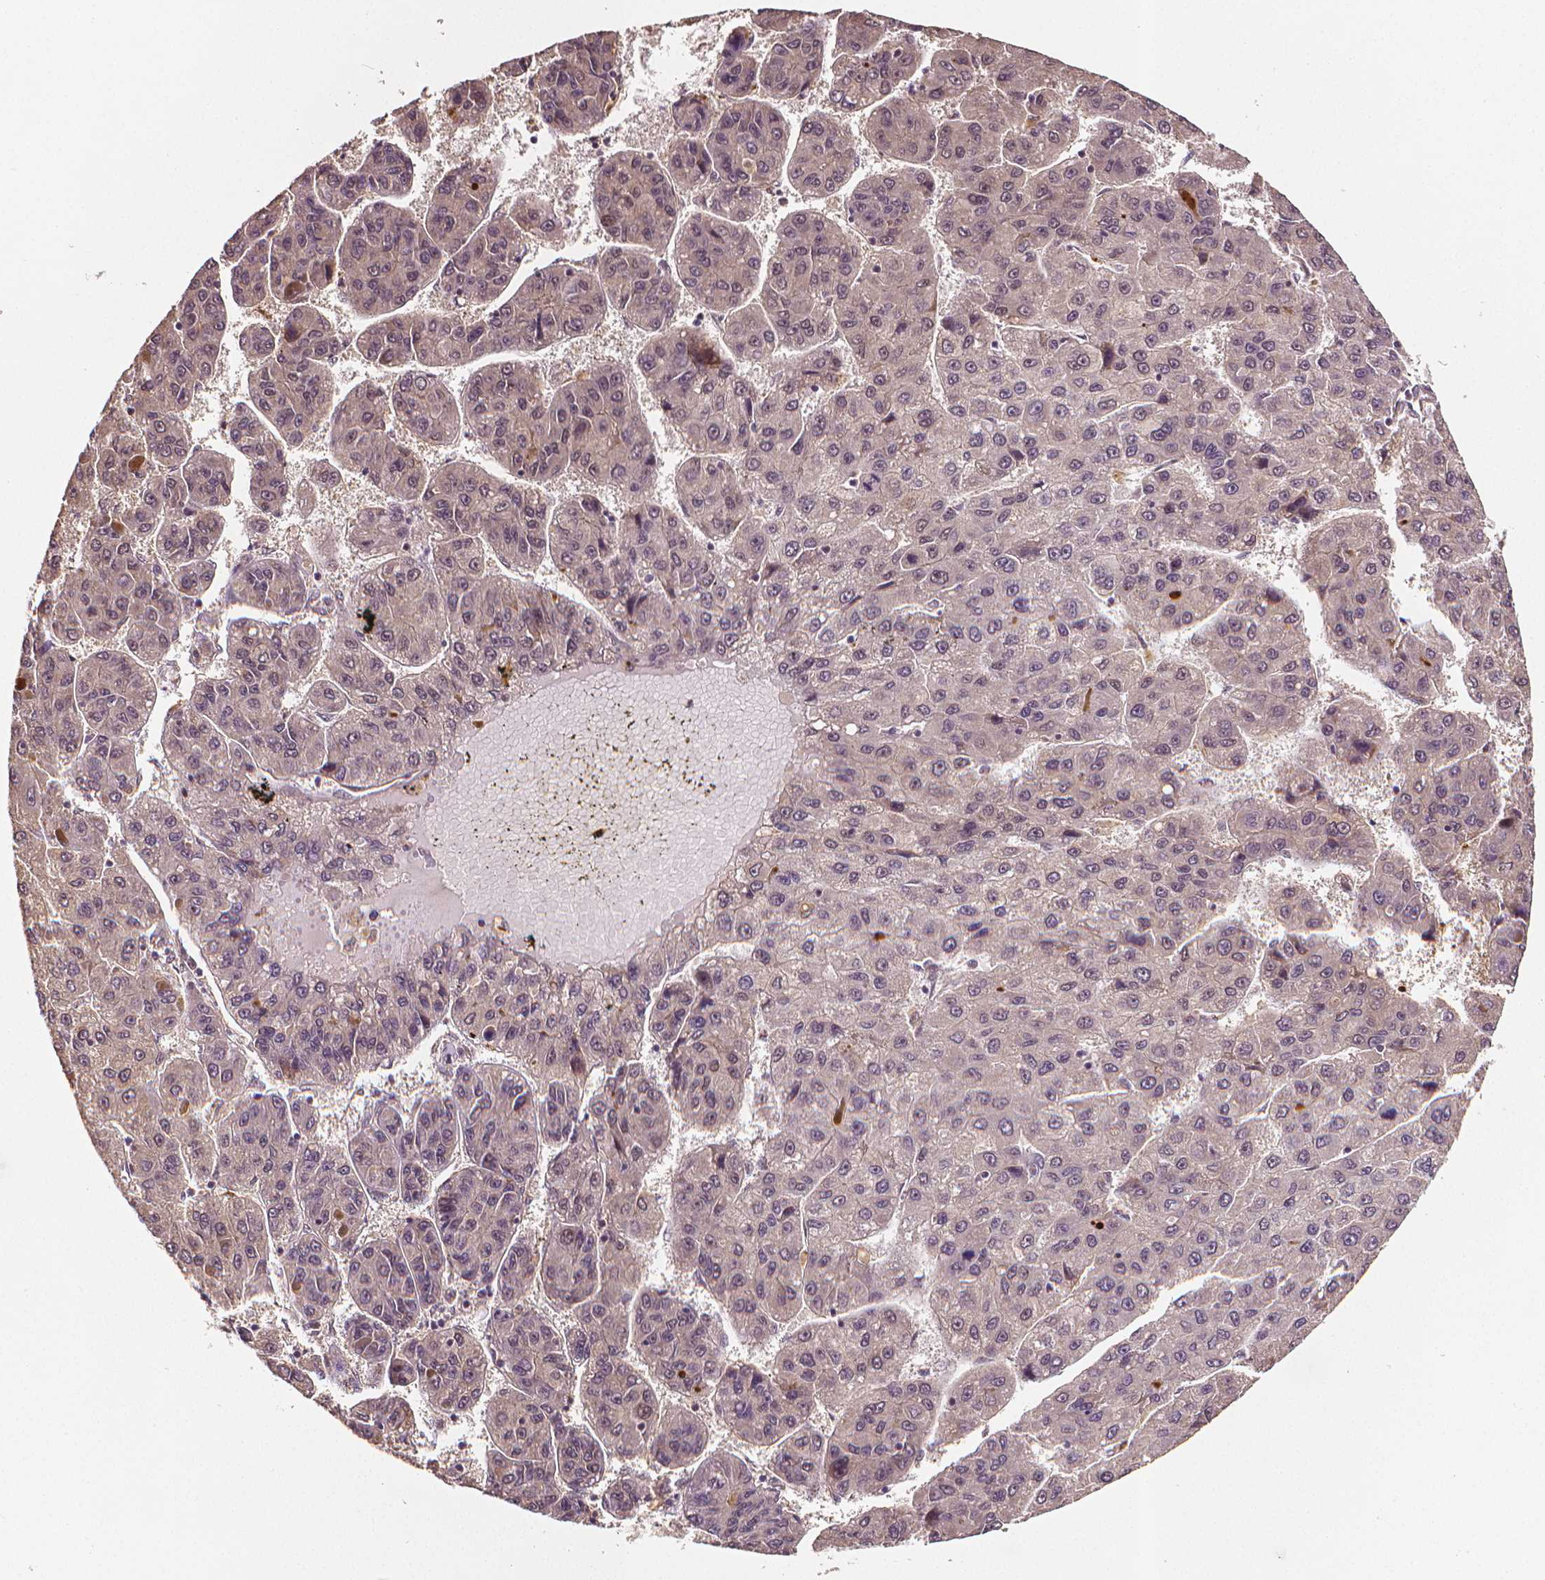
{"staining": {"intensity": "negative", "quantity": "none", "location": "none"}, "tissue": "liver cancer", "cell_type": "Tumor cells", "image_type": "cancer", "snomed": [{"axis": "morphology", "description": "Carcinoma, Hepatocellular, NOS"}, {"axis": "topography", "description": "Liver"}], "caption": "Protein analysis of liver cancer demonstrates no significant staining in tumor cells. Nuclei are stained in blue.", "gene": "STAT3", "patient": {"sex": "female", "age": 82}}